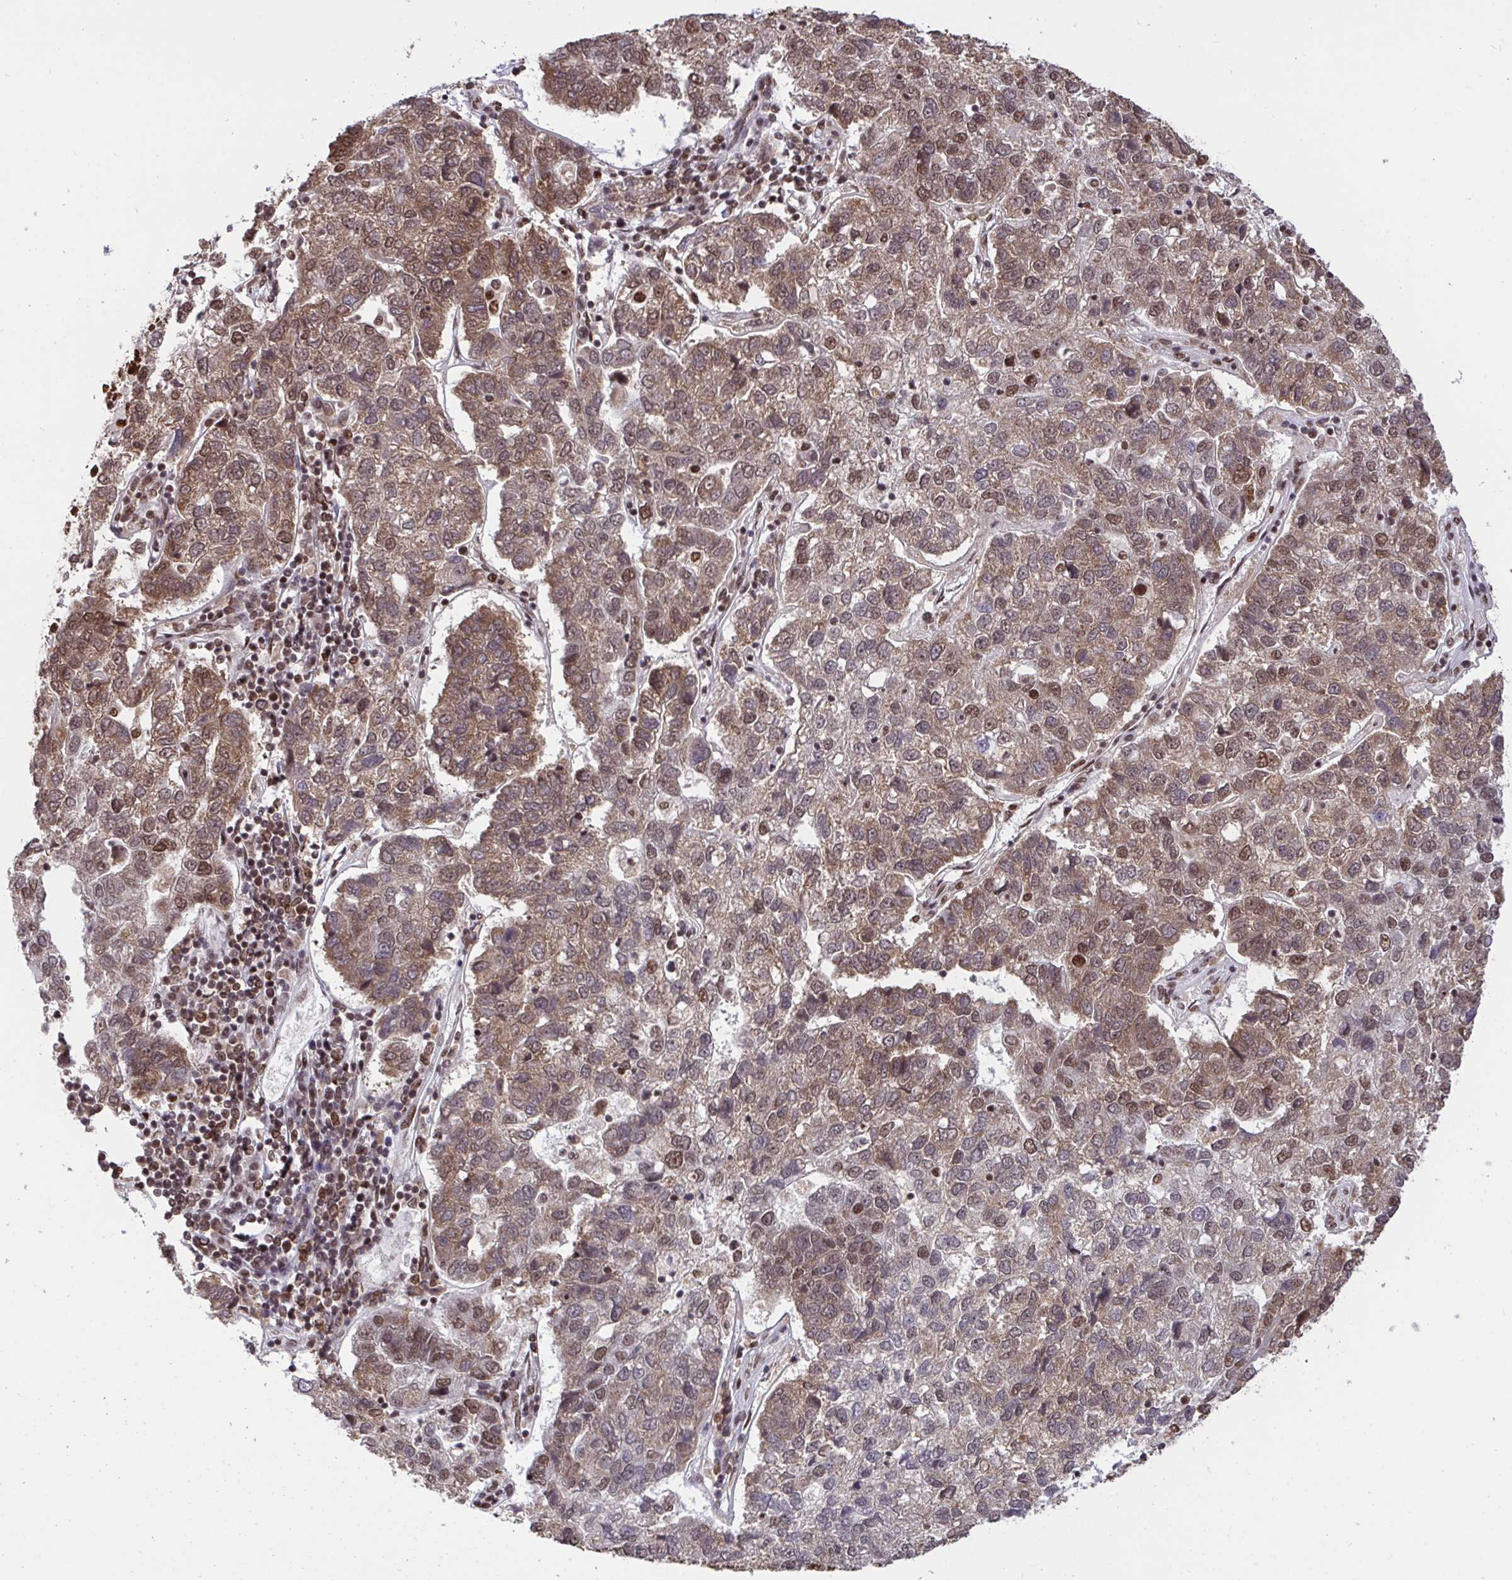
{"staining": {"intensity": "moderate", "quantity": ">75%", "location": "cytoplasmic/membranous,nuclear"}, "tissue": "pancreatic cancer", "cell_type": "Tumor cells", "image_type": "cancer", "snomed": [{"axis": "morphology", "description": "Adenocarcinoma, NOS"}, {"axis": "topography", "description": "Pancreas"}], "caption": "There is medium levels of moderate cytoplasmic/membranous and nuclear staining in tumor cells of pancreatic cancer (adenocarcinoma), as demonstrated by immunohistochemical staining (brown color).", "gene": "HNRNPL", "patient": {"sex": "female", "age": 61}}